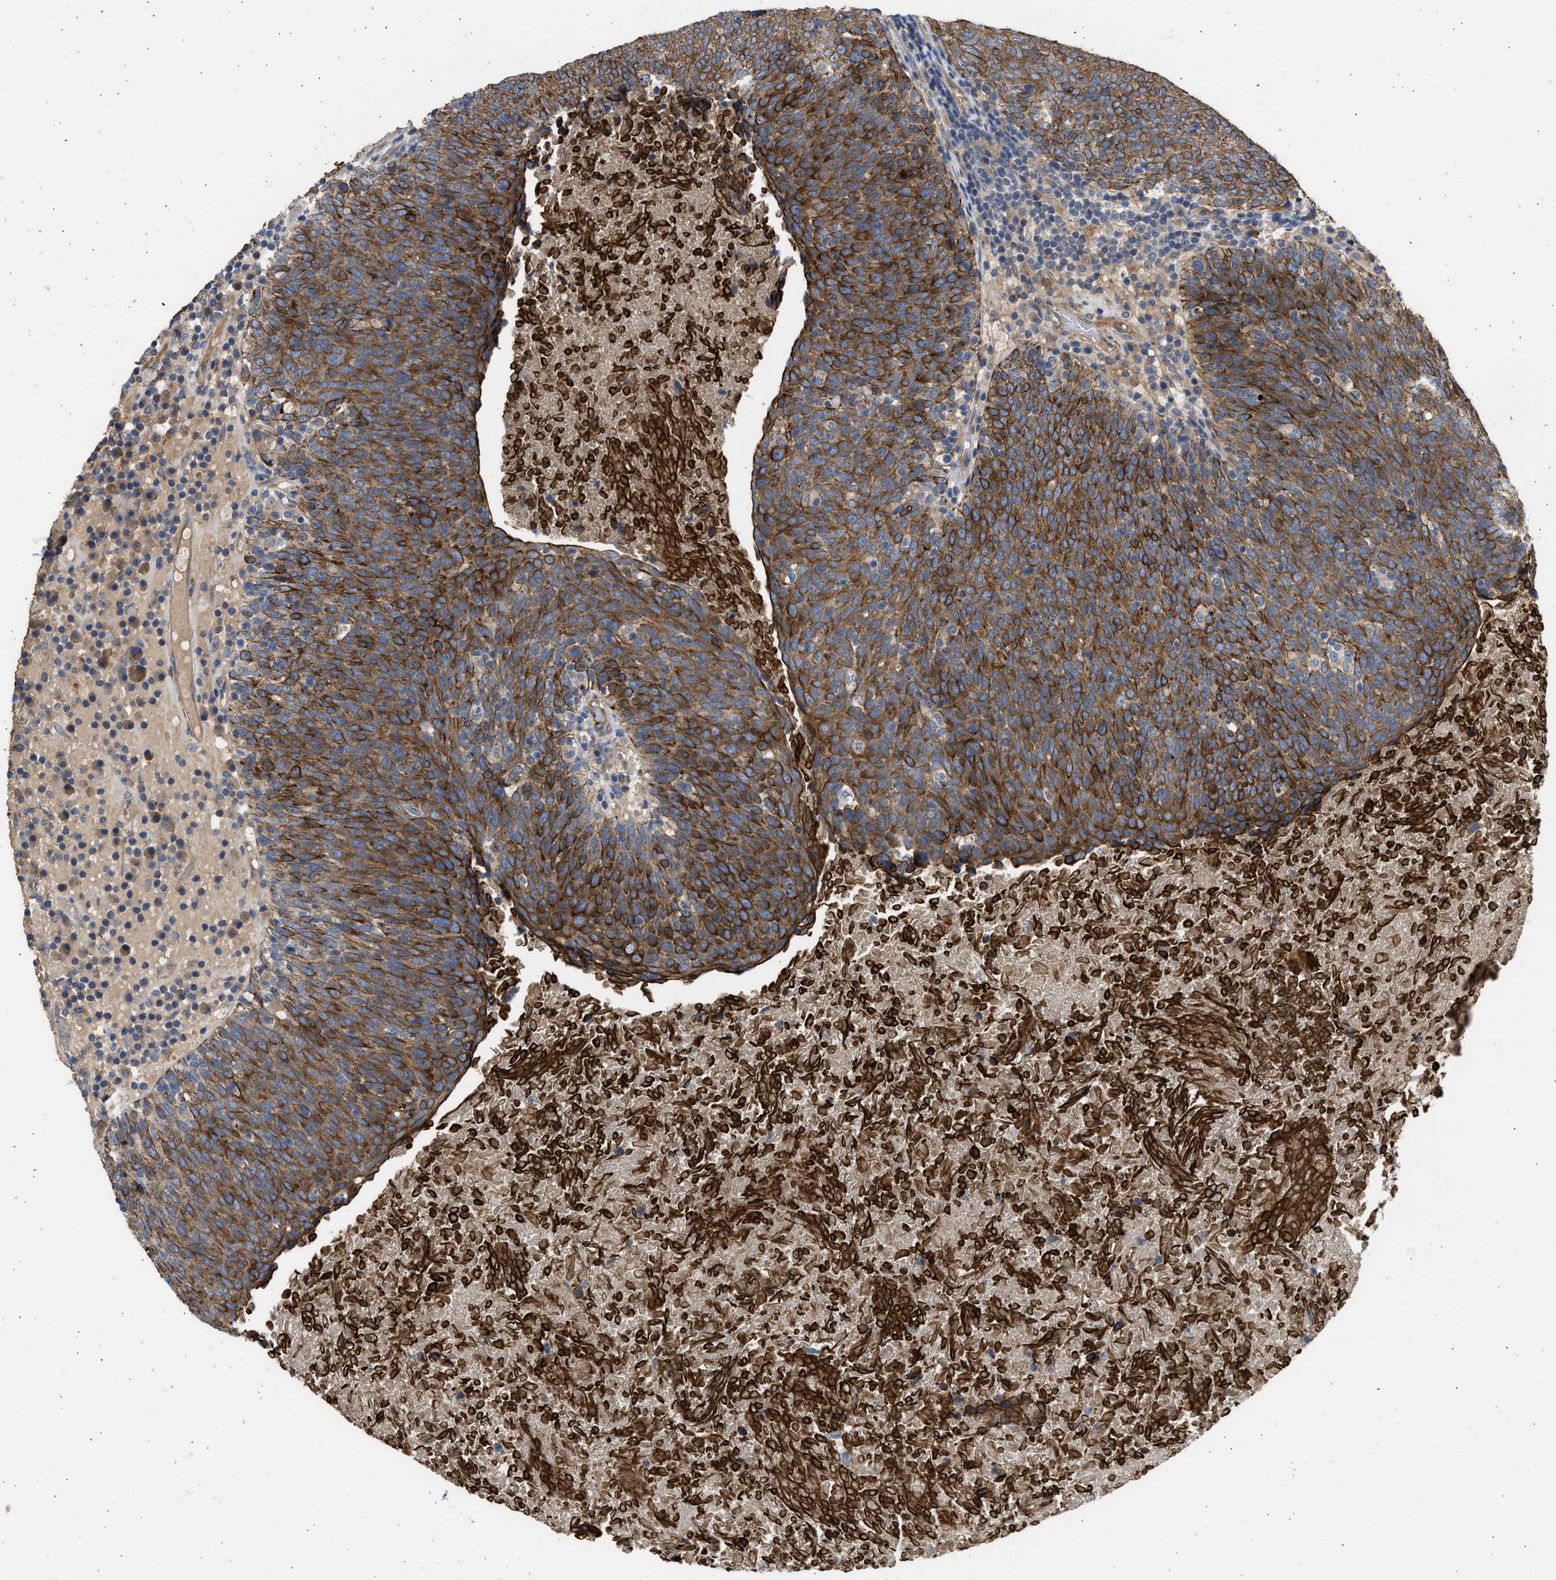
{"staining": {"intensity": "strong", "quantity": ">75%", "location": "cytoplasmic/membranous"}, "tissue": "head and neck cancer", "cell_type": "Tumor cells", "image_type": "cancer", "snomed": [{"axis": "morphology", "description": "Squamous cell carcinoma, NOS"}, {"axis": "morphology", "description": "Squamous cell carcinoma, metastatic, NOS"}, {"axis": "topography", "description": "Lymph node"}, {"axis": "topography", "description": "Head-Neck"}], "caption": "High-power microscopy captured an immunohistochemistry (IHC) image of metastatic squamous cell carcinoma (head and neck), revealing strong cytoplasmic/membranous staining in about >75% of tumor cells. (DAB (3,3'-diaminobenzidine) IHC, brown staining for protein, blue staining for nuclei).", "gene": "CSRNP2", "patient": {"sex": "male", "age": 62}}